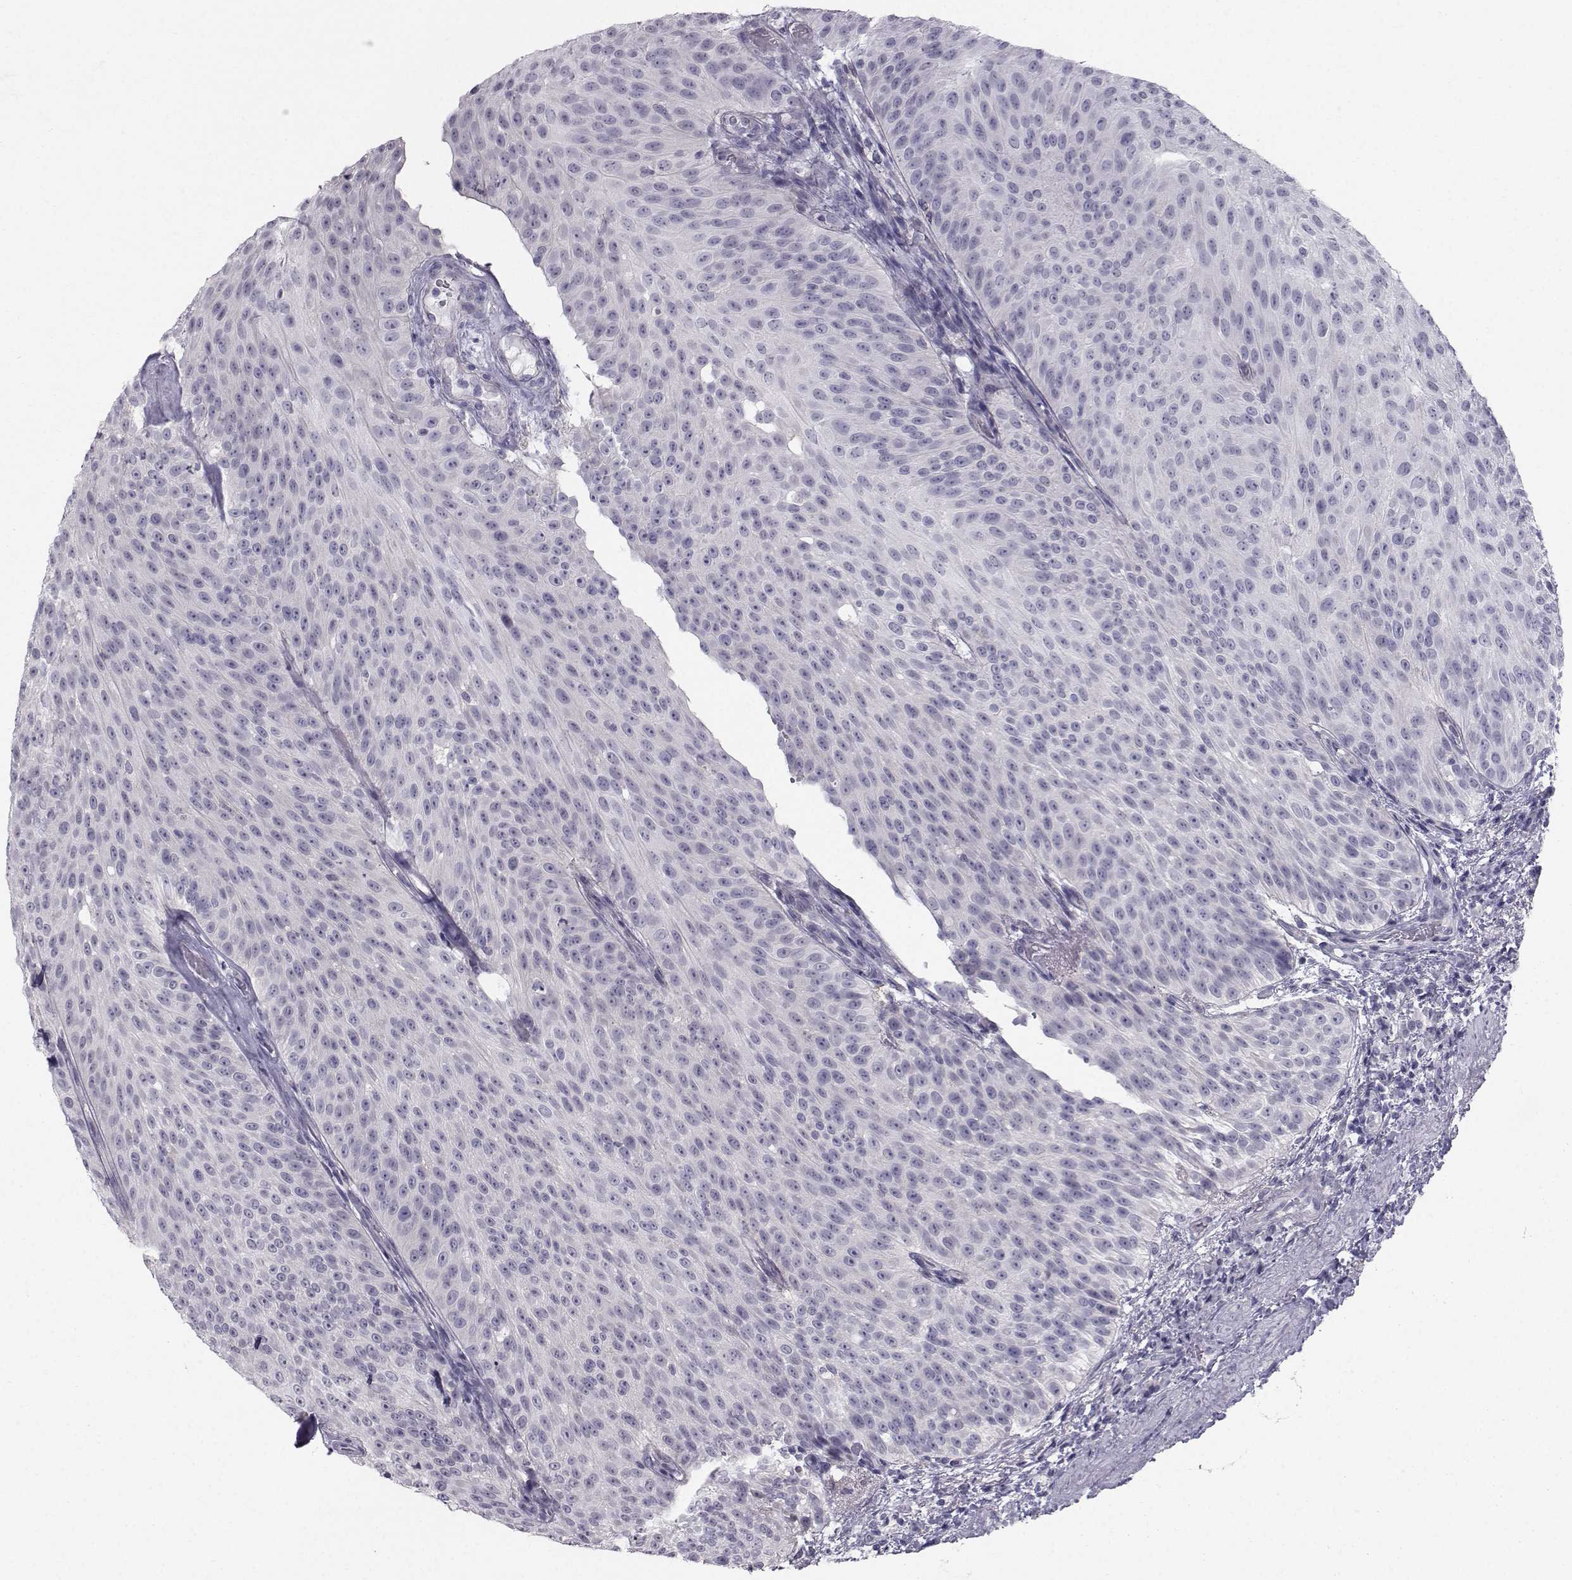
{"staining": {"intensity": "negative", "quantity": "none", "location": "none"}, "tissue": "urothelial cancer", "cell_type": "Tumor cells", "image_type": "cancer", "snomed": [{"axis": "morphology", "description": "Urothelial carcinoma, Low grade"}, {"axis": "topography", "description": "Urinary bladder"}], "caption": "Immunohistochemistry (IHC) of urothelial cancer reveals no staining in tumor cells.", "gene": "SPDYE4", "patient": {"sex": "male", "age": 78}}